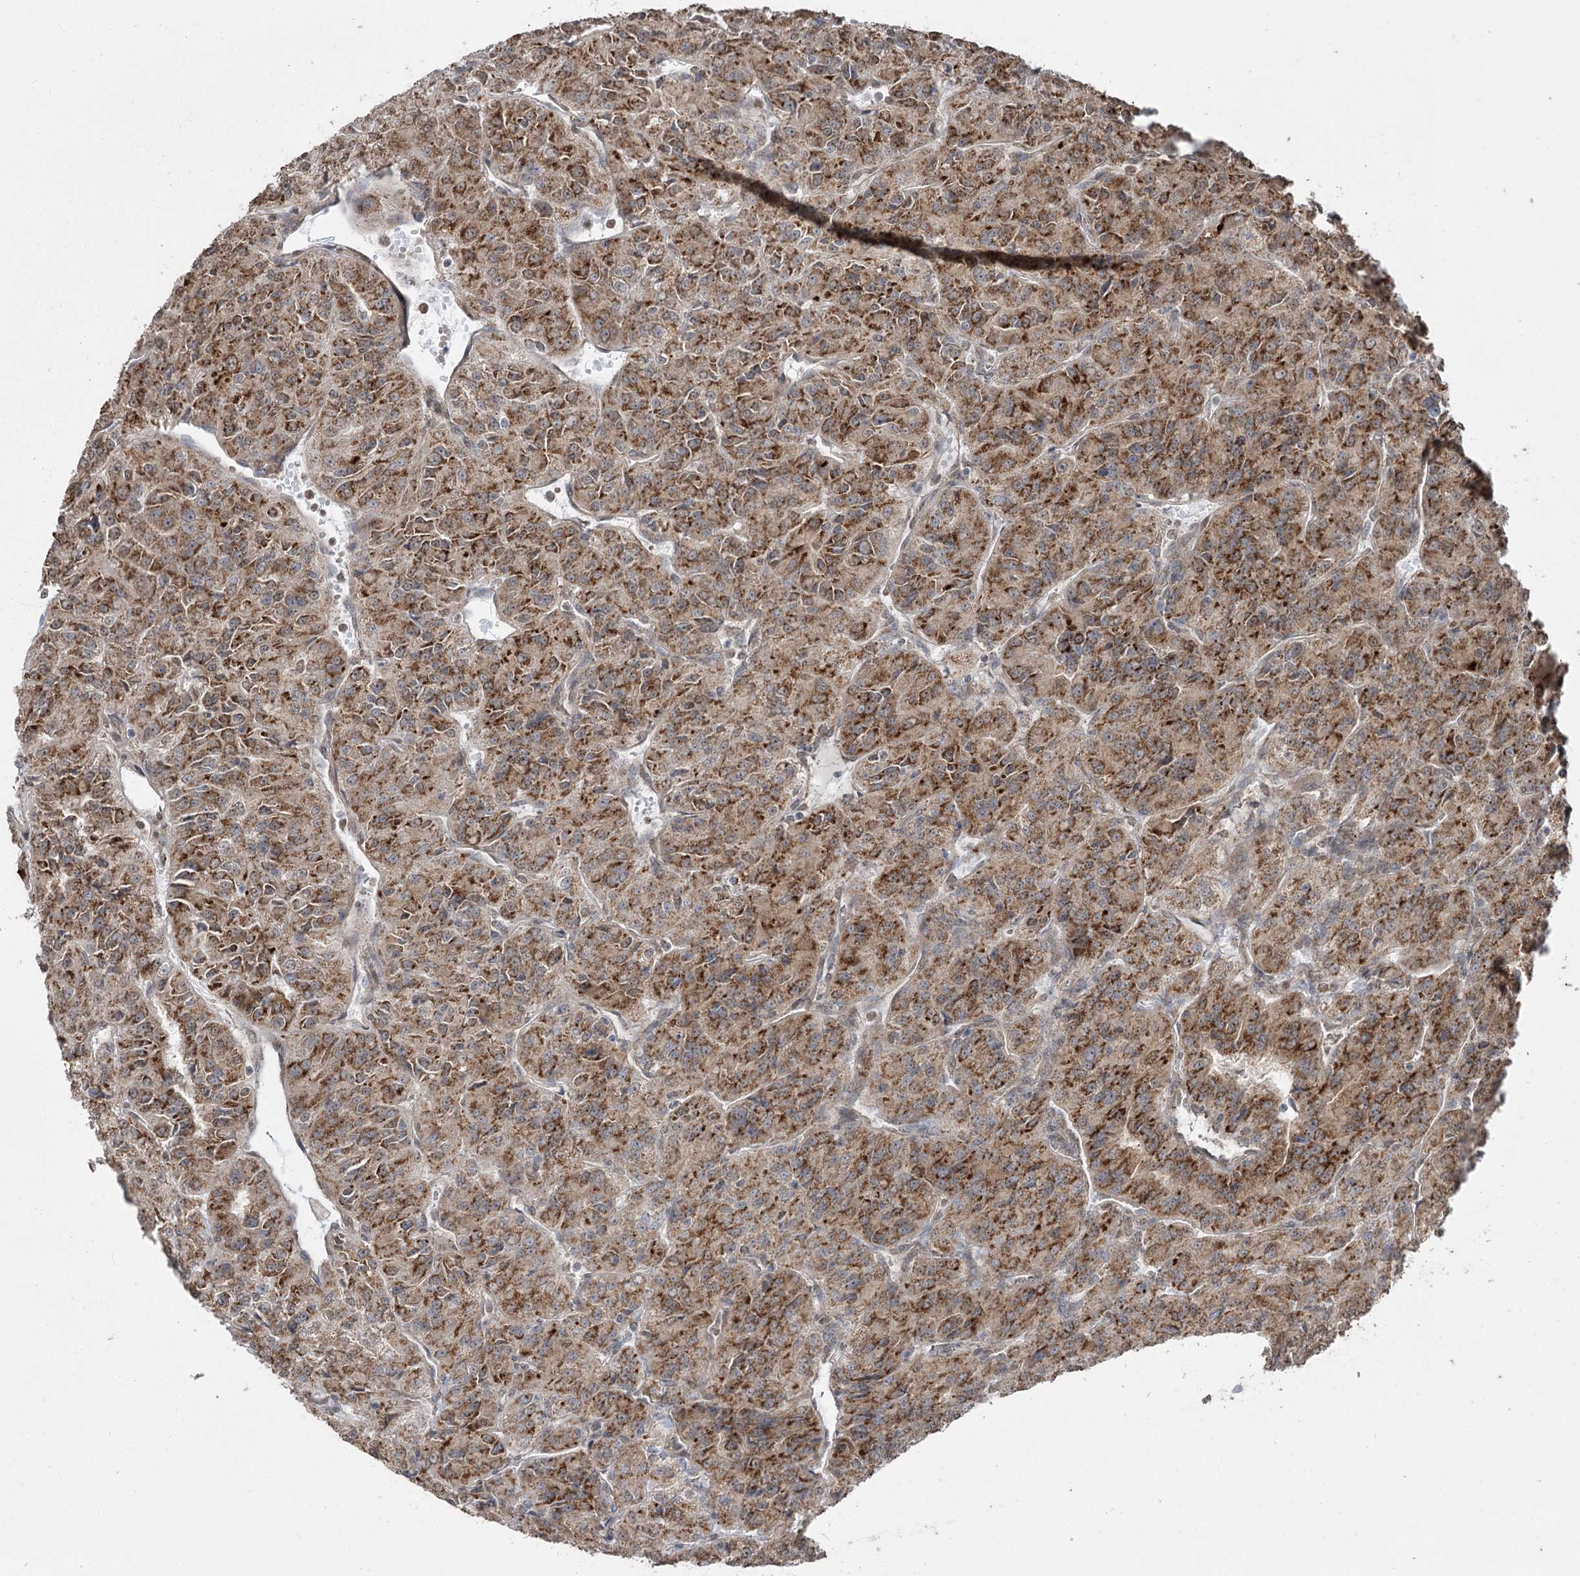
{"staining": {"intensity": "moderate", "quantity": ">75%", "location": "cytoplasmic/membranous"}, "tissue": "renal cancer", "cell_type": "Tumor cells", "image_type": "cancer", "snomed": [{"axis": "morphology", "description": "Adenocarcinoma, NOS"}, {"axis": "topography", "description": "Kidney"}], "caption": "This histopathology image exhibits adenocarcinoma (renal) stained with IHC to label a protein in brown. The cytoplasmic/membranous of tumor cells show moderate positivity for the protein. Nuclei are counter-stained blue.", "gene": "ZSCAN23", "patient": {"sex": "female", "age": 63}}